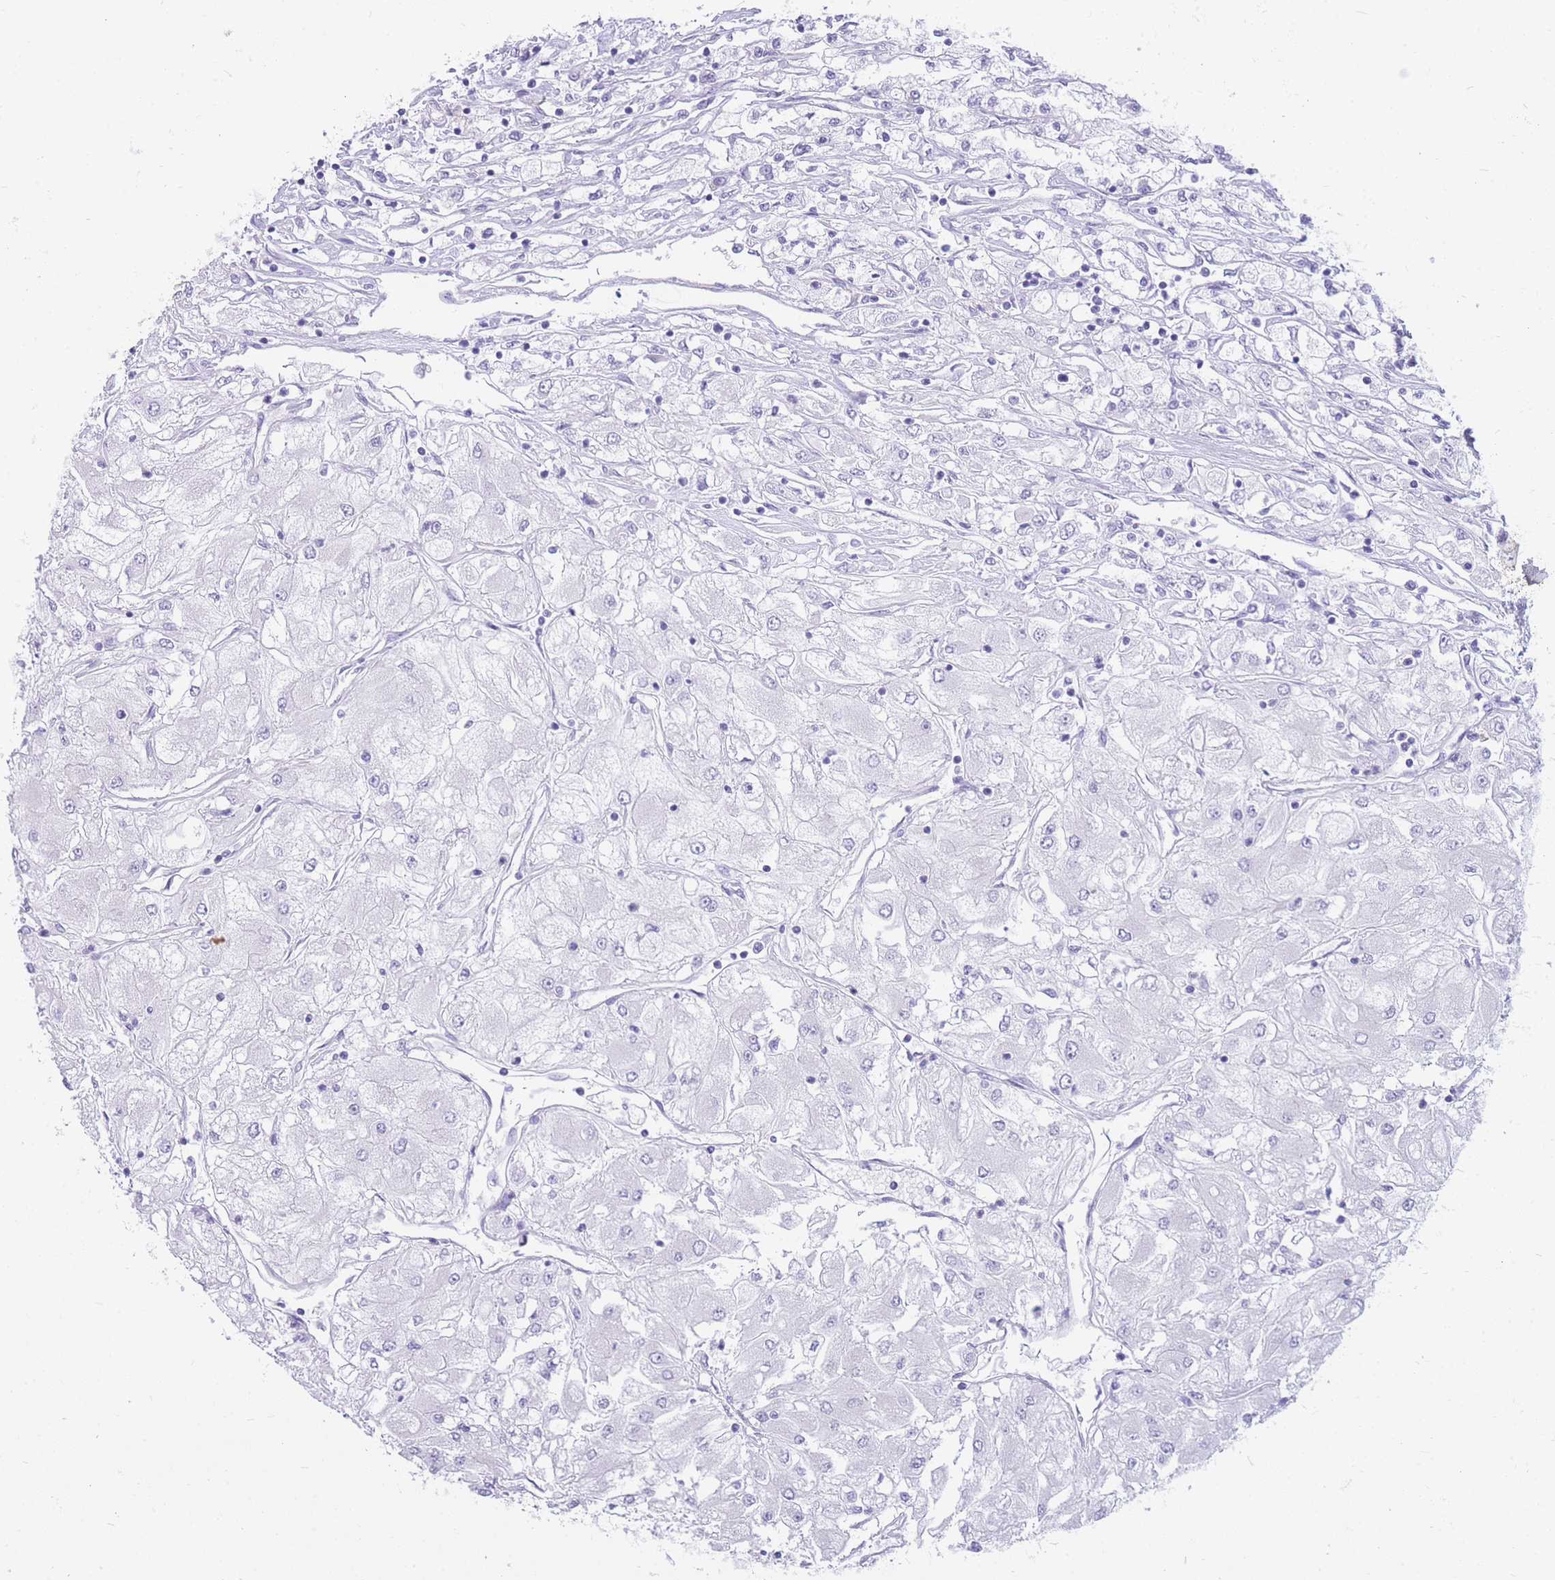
{"staining": {"intensity": "negative", "quantity": "none", "location": "none"}, "tissue": "renal cancer", "cell_type": "Tumor cells", "image_type": "cancer", "snomed": [{"axis": "morphology", "description": "Adenocarcinoma, NOS"}, {"axis": "topography", "description": "Kidney"}], "caption": "This is a histopathology image of IHC staining of adenocarcinoma (renal), which shows no expression in tumor cells.", "gene": "MTSS2", "patient": {"sex": "male", "age": 80}}